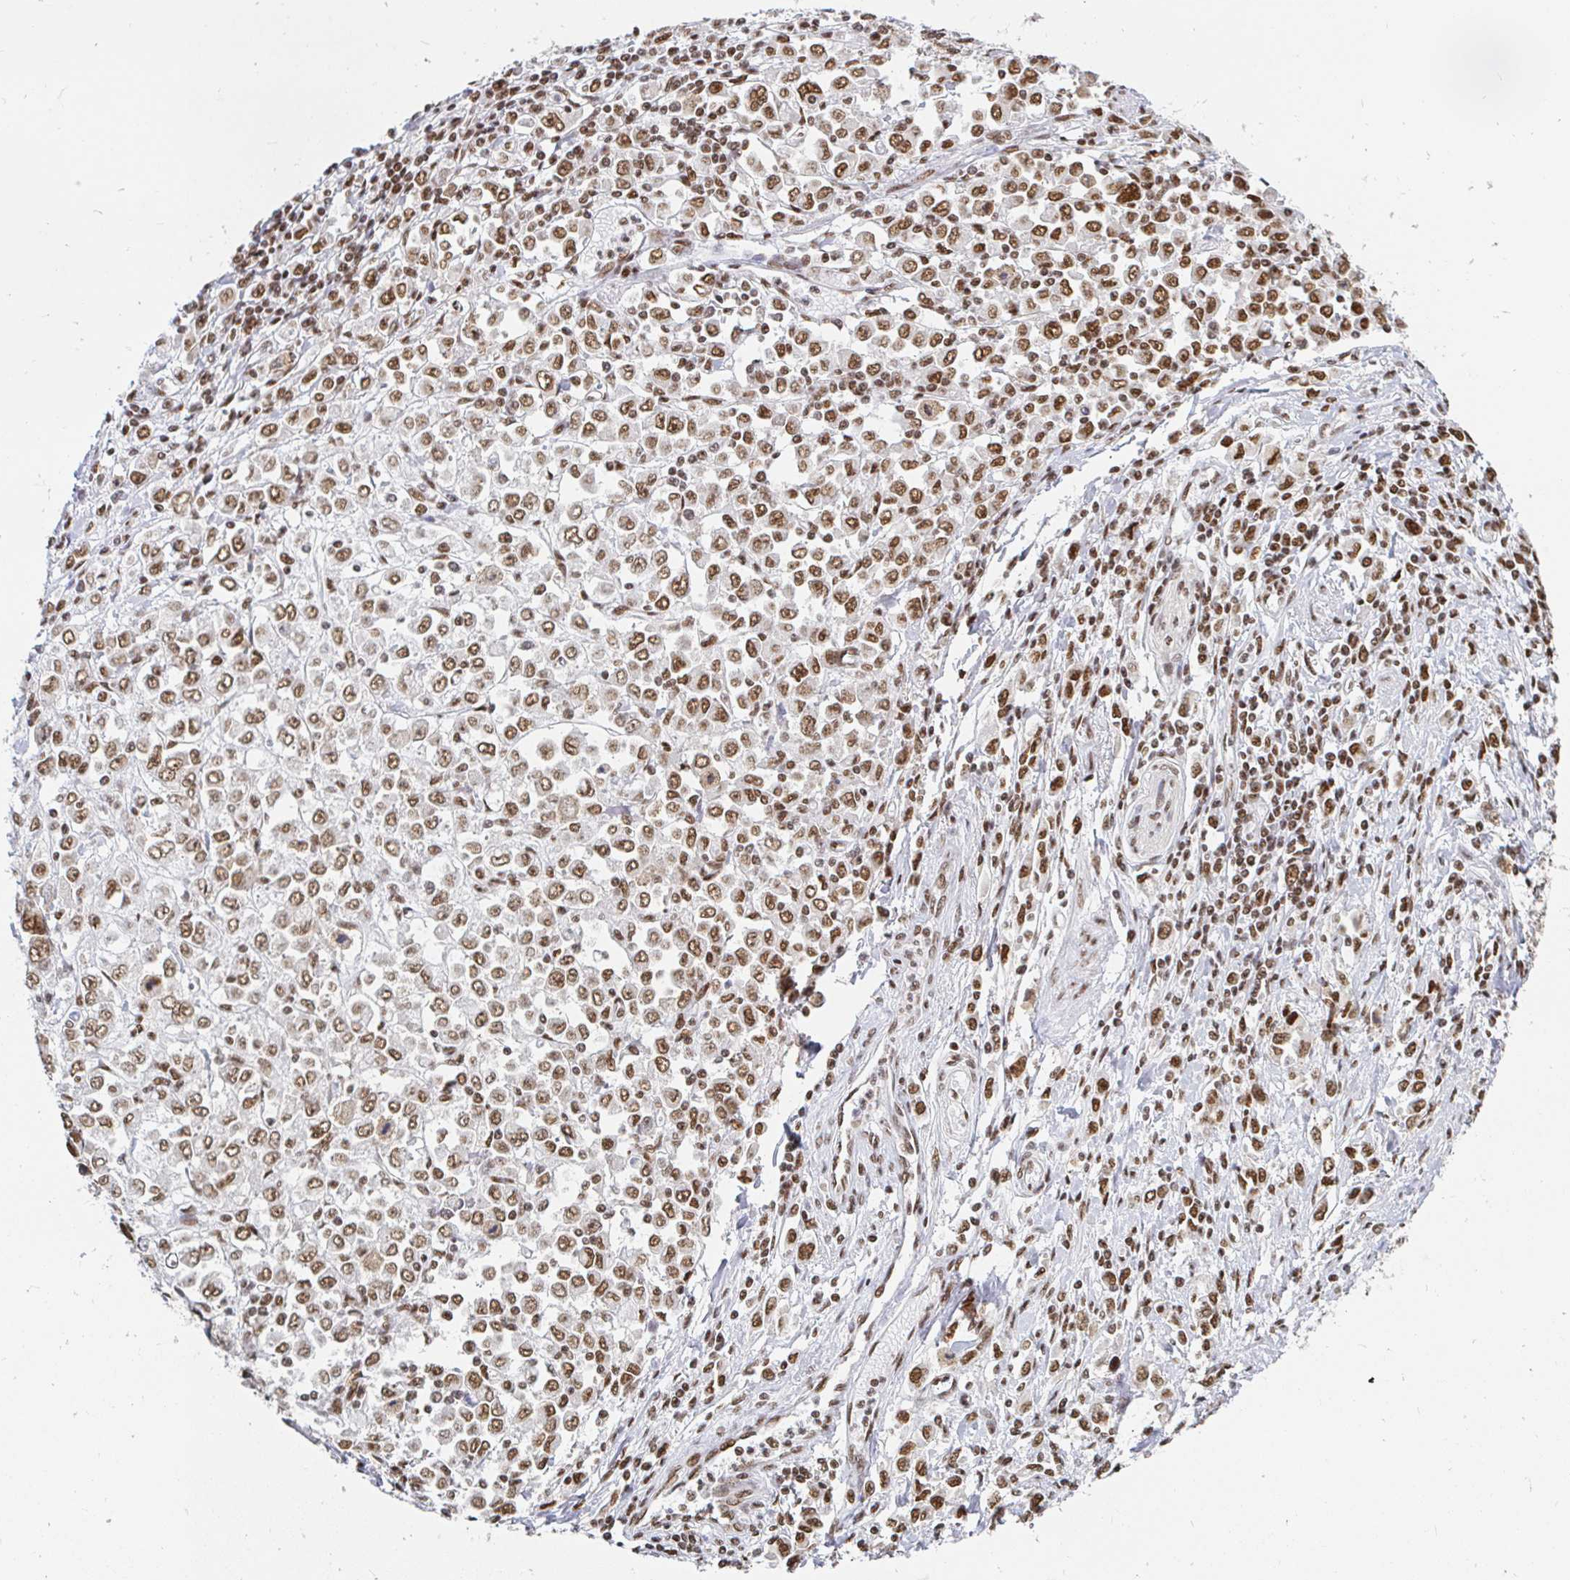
{"staining": {"intensity": "moderate", "quantity": ">75%", "location": "nuclear"}, "tissue": "stomach cancer", "cell_type": "Tumor cells", "image_type": "cancer", "snomed": [{"axis": "morphology", "description": "Adenocarcinoma, NOS"}, {"axis": "topography", "description": "Stomach, upper"}], "caption": "Immunohistochemical staining of human stomach cancer demonstrates medium levels of moderate nuclear protein staining in approximately >75% of tumor cells. The staining is performed using DAB brown chromogen to label protein expression. The nuclei are counter-stained blue using hematoxylin.", "gene": "RBMX", "patient": {"sex": "male", "age": 70}}